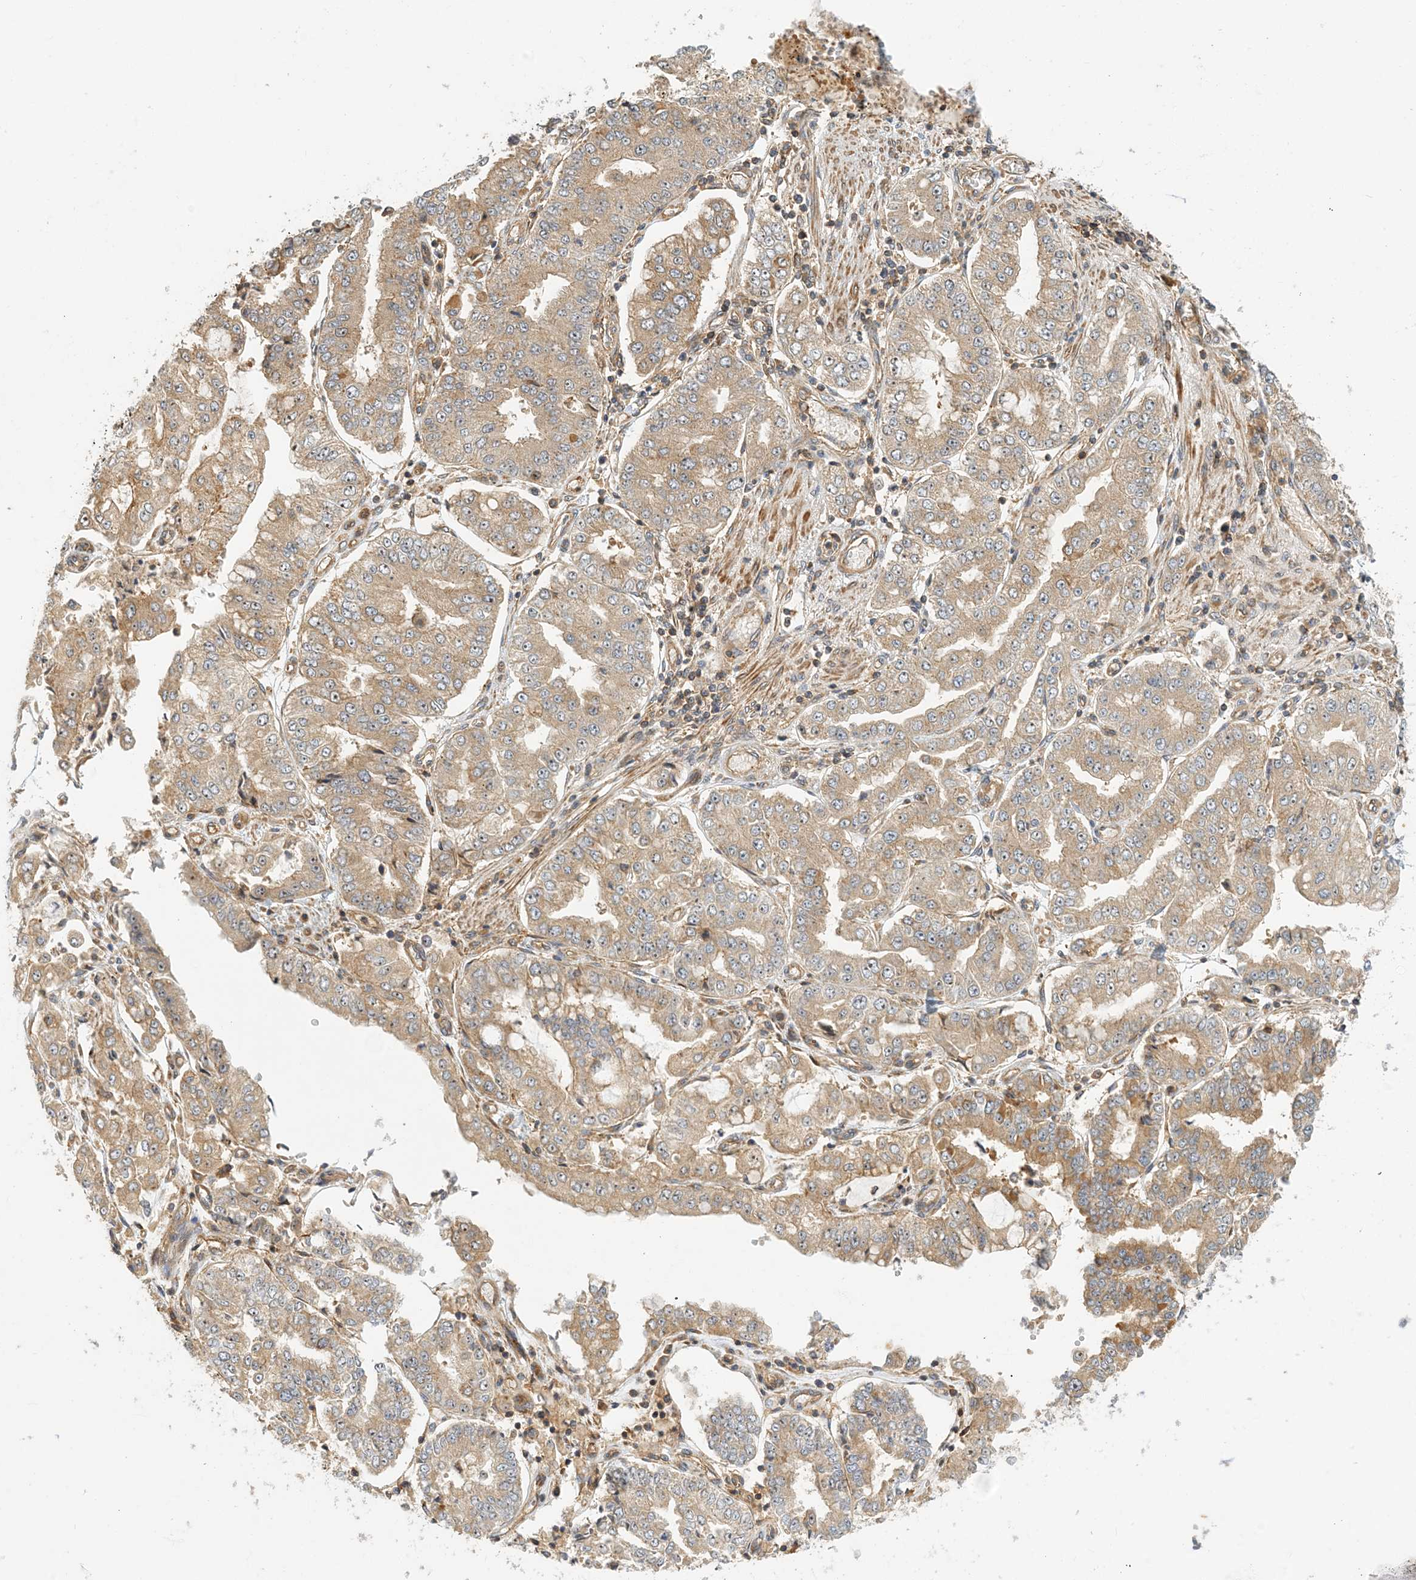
{"staining": {"intensity": "moderate", "quantity": ">75%", "location": "cytoplasmic/membranous"}, "tissue": "stomach cancer", "cell_type": "Tumor cells", "image_type": "cancer", "snomed": [{"axis": "morphology", "description": "Adenocarcinoma, NOS"}, {"axis": "topography", "description": "Stomach"}], "caption": "Stomach adenocarcinoma tissue reveals moderate cytoplasmic/membranous staining in approximately >75% of tumor cells", "gene": "COLEC11", "patient": {"sex": "male", "age": 76}}